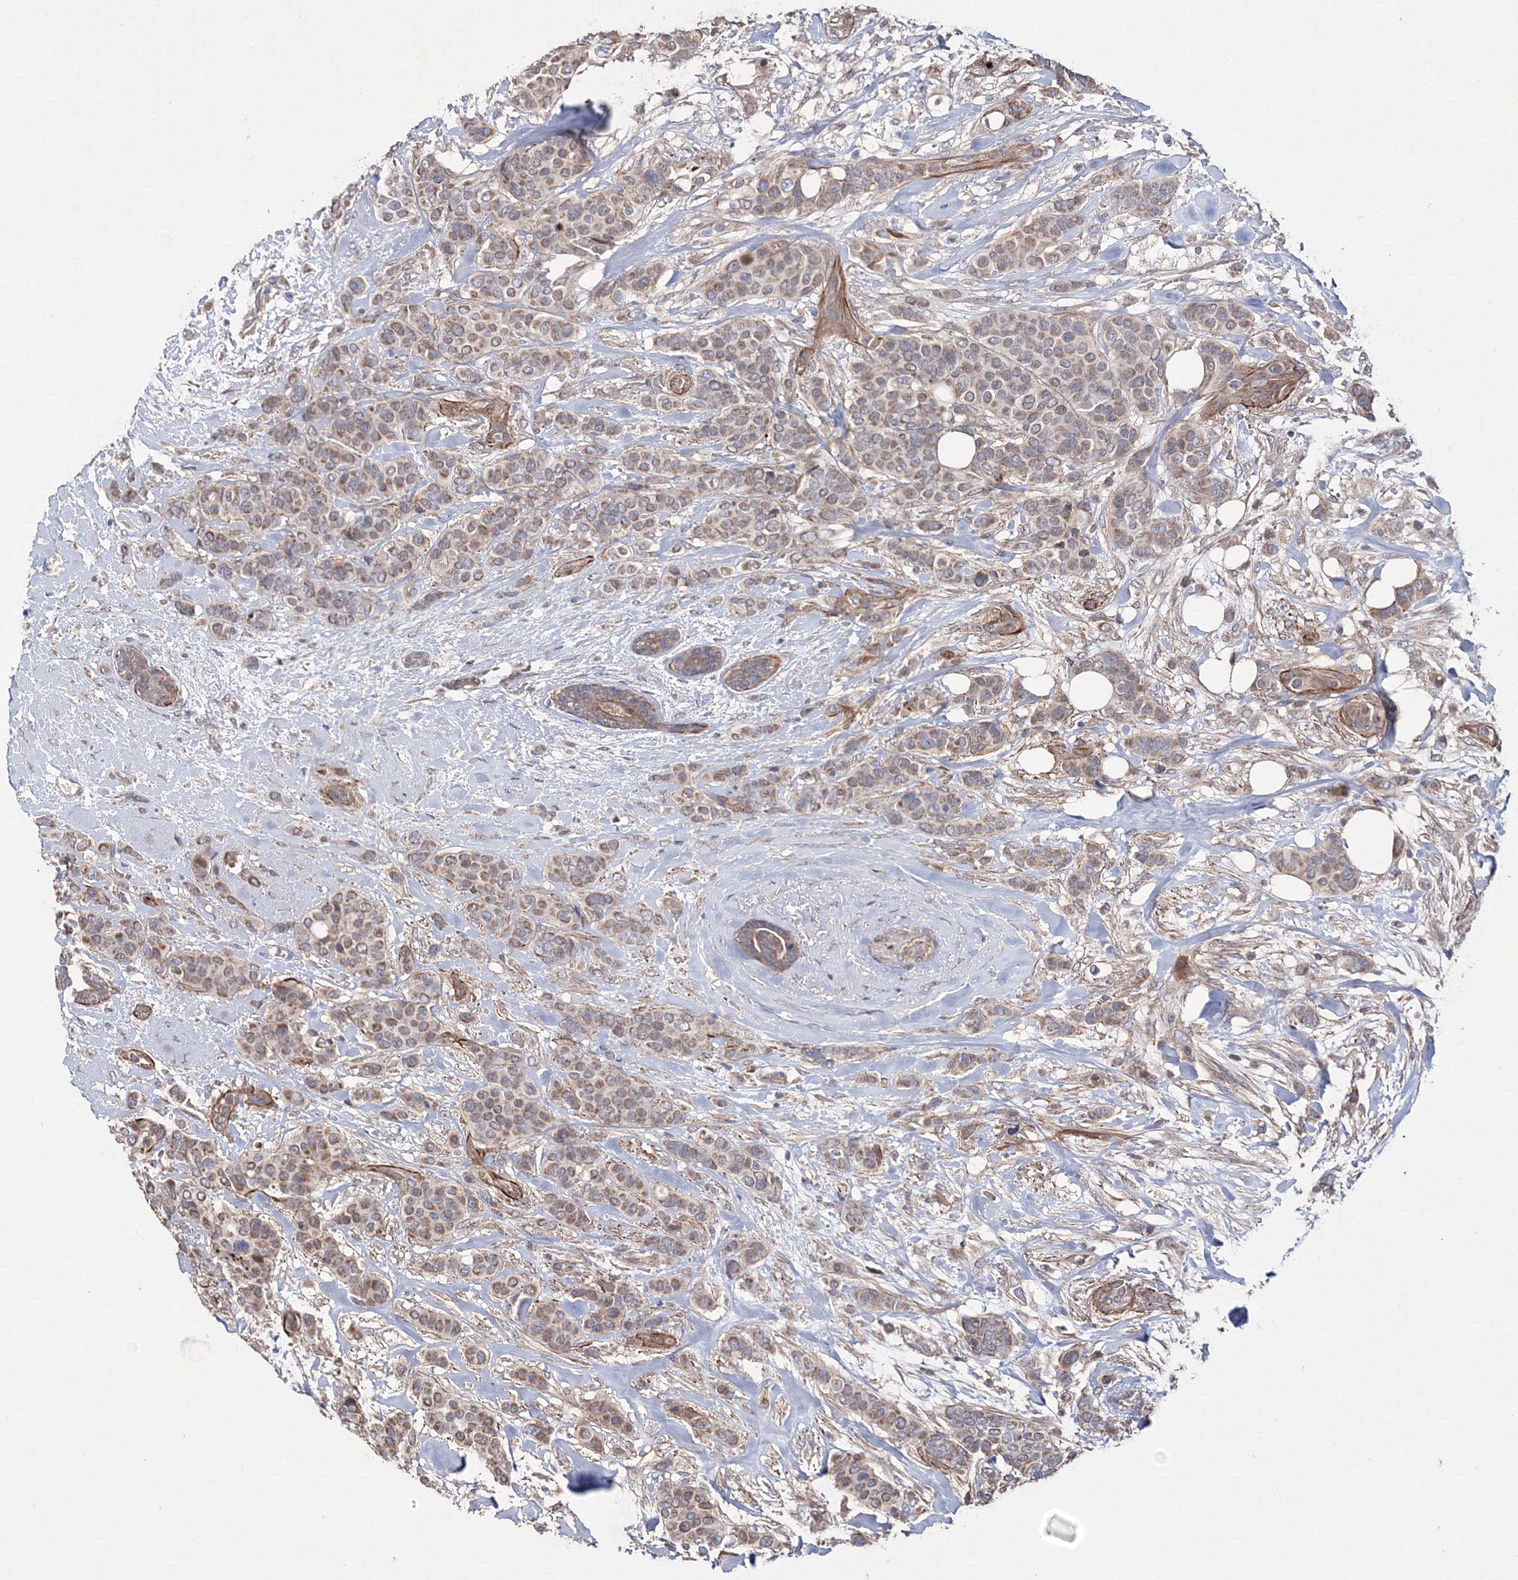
{"staining": {"intensity": "moderate", "quantity": ">75%", "location": "cytoplasmic/membranous"}, "tissue": "breast cancer", "cell_type": "Tumor cells", "image_type": "cancer", "snomed": [{"axis": "morphology", "description": "Lobular carcinoma"}, {"axis": "topography", "description": "Breast"}], "caption": "Immunohistochemical staining of breast cancer reveals medium levels of moderate cytoplasmic/membranous protein expression in approximately >75% of tumor cells. (Stains: DAB in brown, nuclei in blue, Microscopy: brightfield microscopy at high magnification).", "gene": "PPP2R2B", "patient": {"sex": "female", "age": 51}}